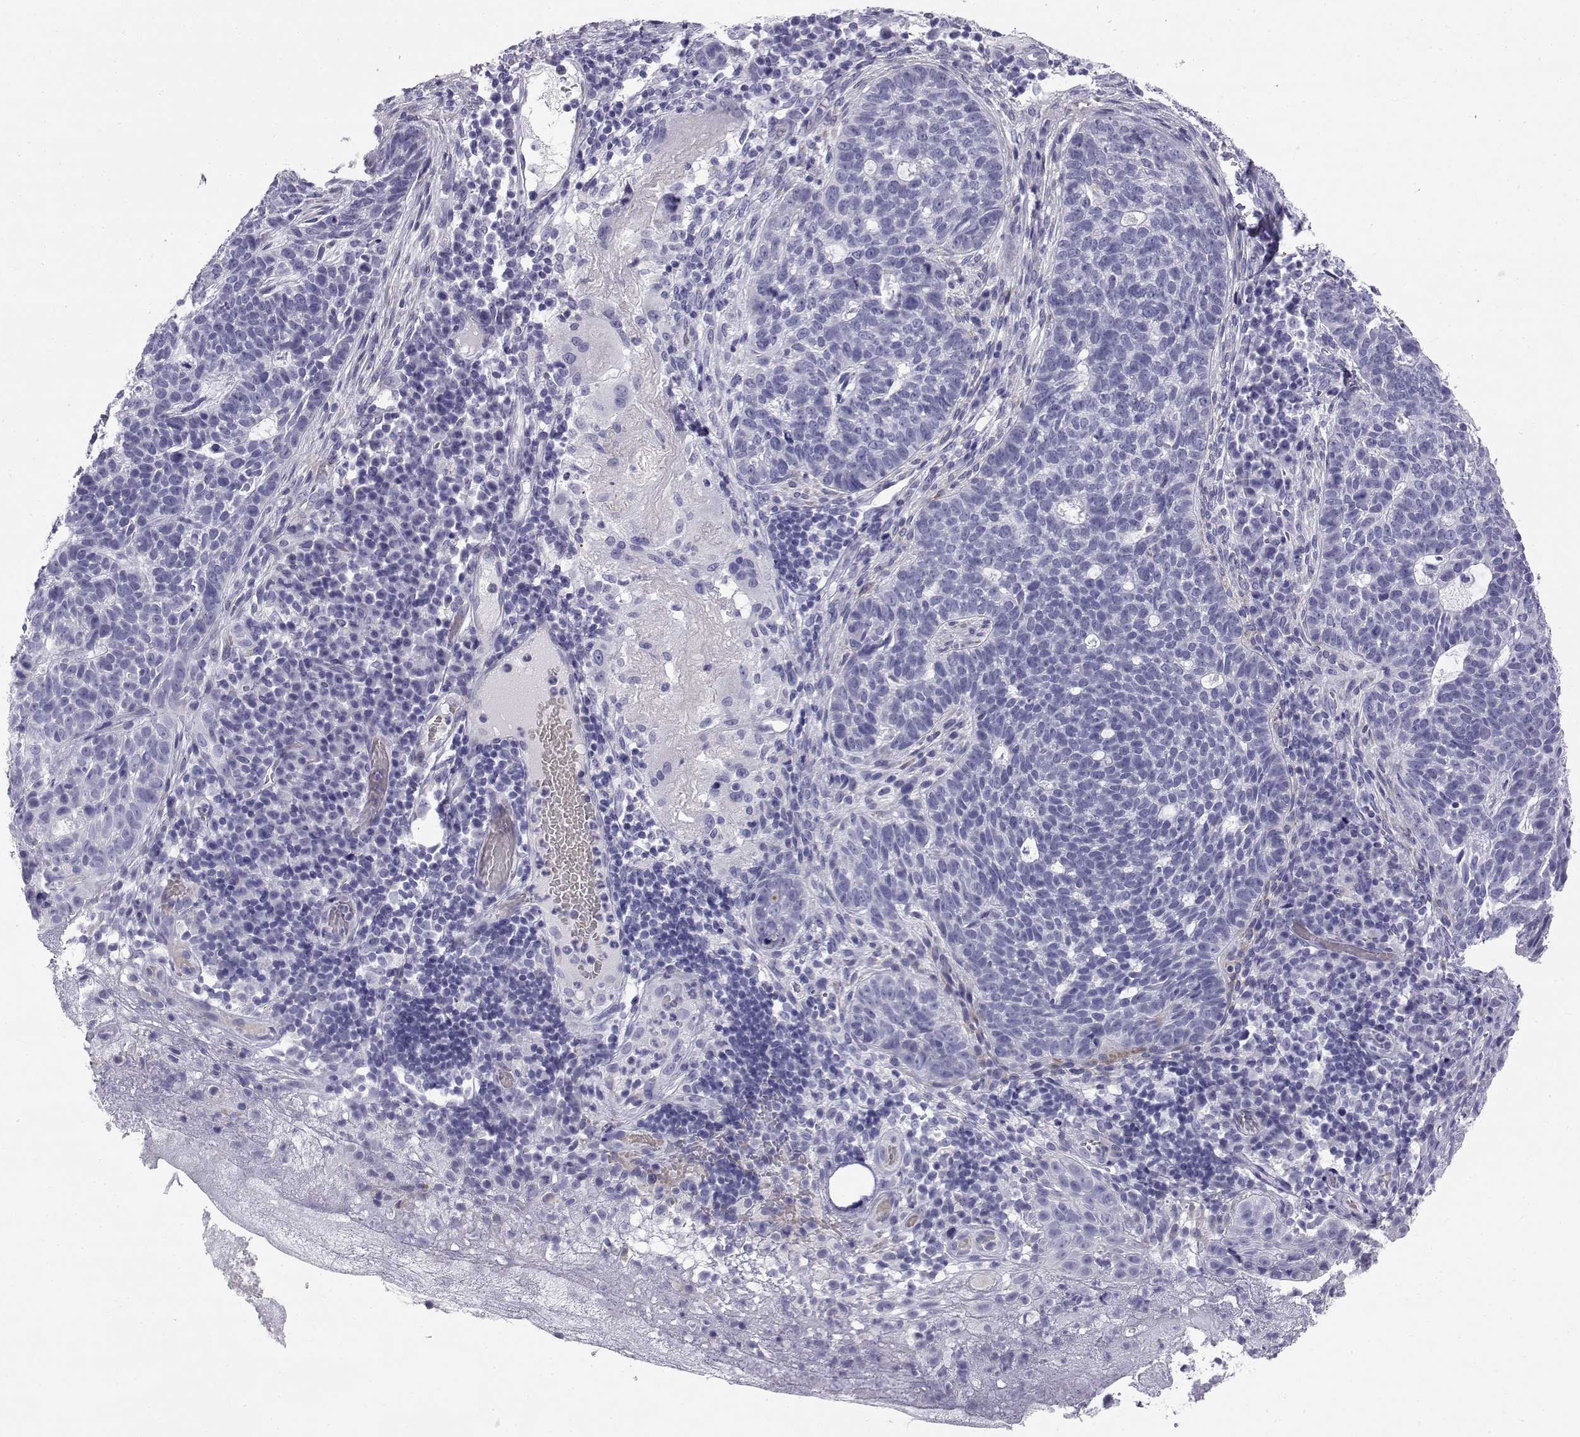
{"staining": {"intensity": "negative", "quantity": "none", "location": "none"}, "tissue": "skin cancer", "cell_type": "Tumor cells", "image_type": "cancer", "snomed": [{"axis": "morphology", "description": "Basal cell carcinoma"}, {"axis": "topography", "description": "Skin"}], "caption": "An image of skin basal cell carcinoma stained for a protein reveals no brown staining in tumor cells.", "gene": "RNASE12", "patient": {"sex": "female", "age": 69}}